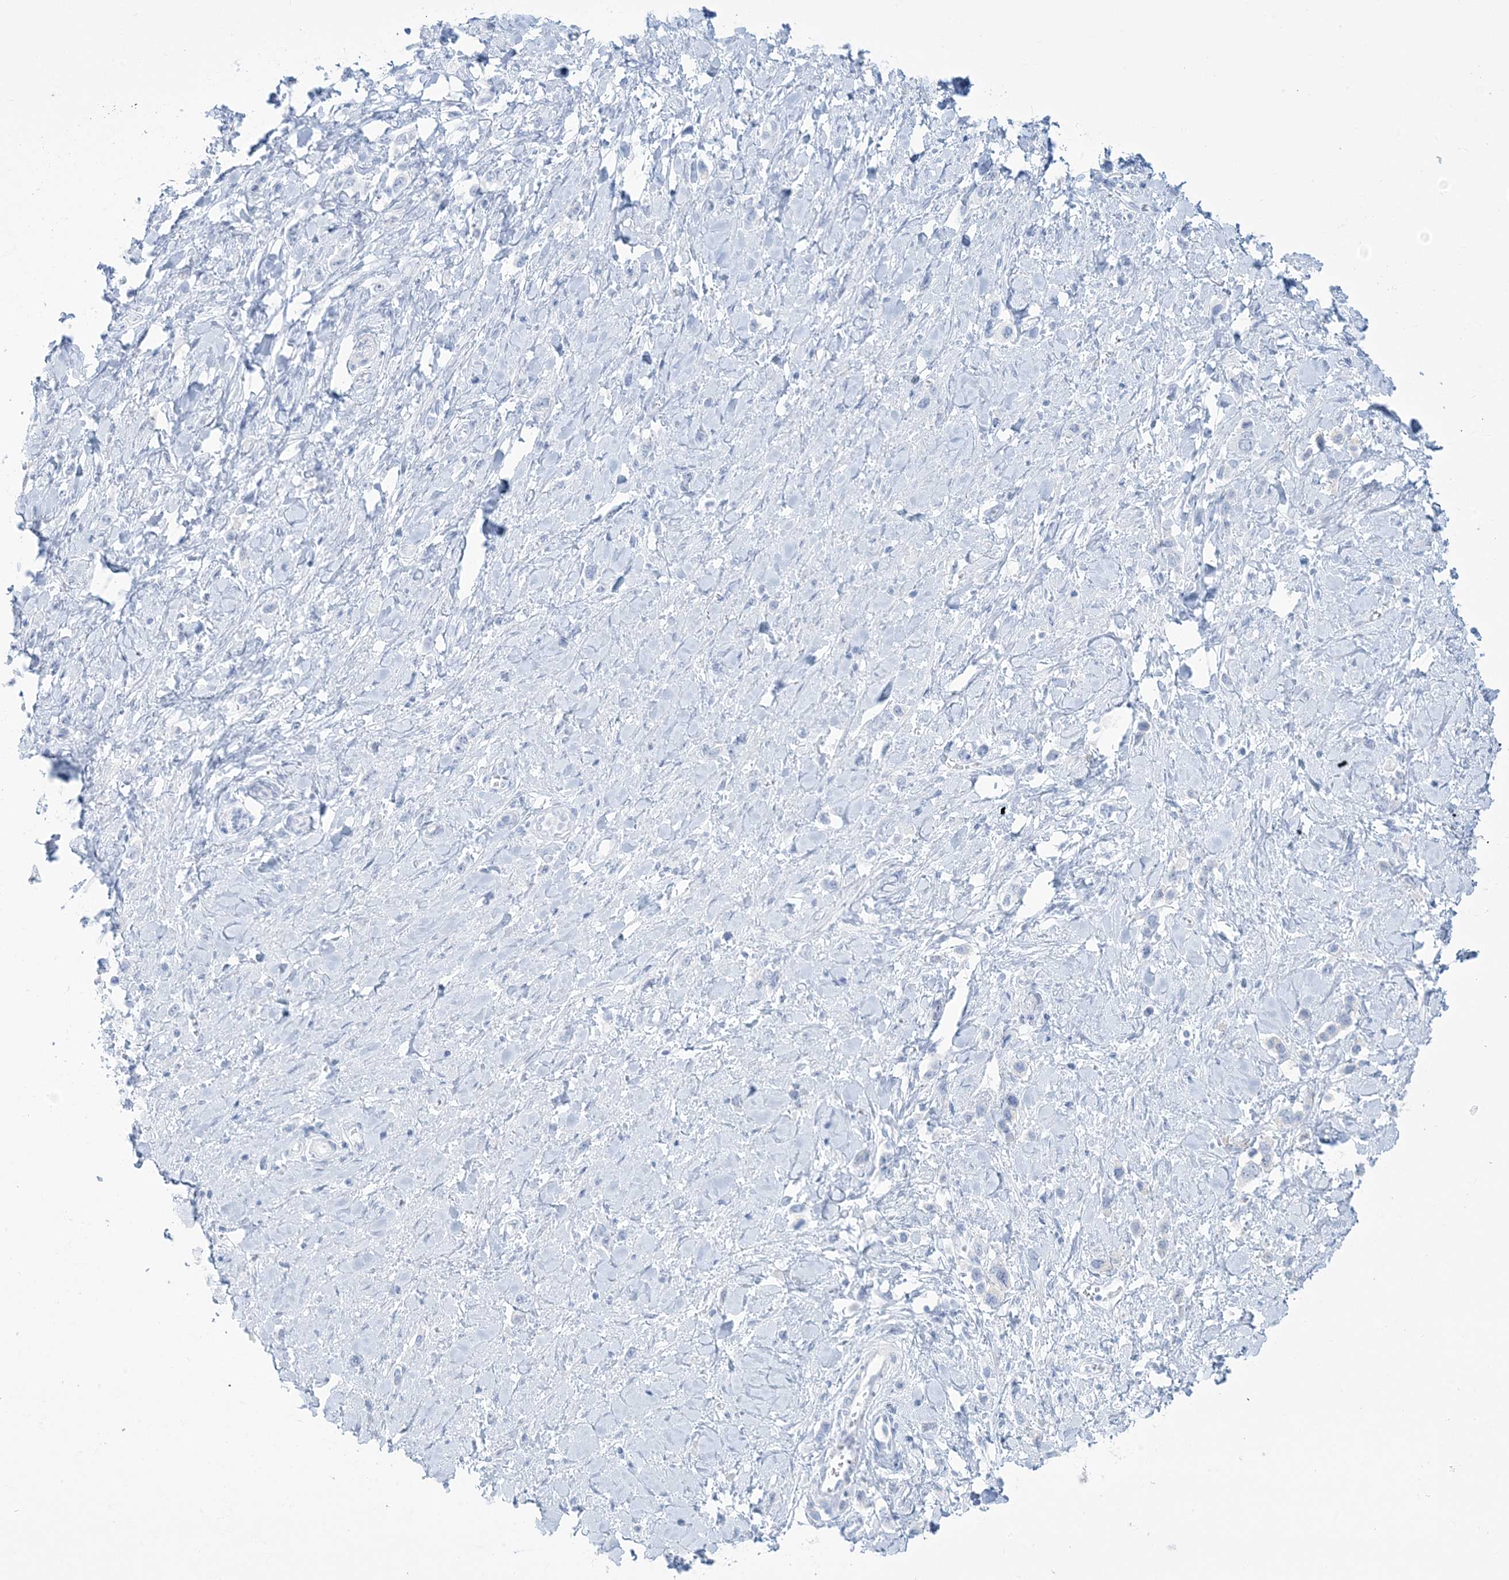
{"staining": {"intensity": "negative", "quantity": "none", "location": "none"}, "tissue": "stomach cancer", "cell_type": "Tumor cells", "image_type": "cancer", "snomed": [{"axis": "morphology", "description": "Normal tissue, NOS"}, {"axis": "morphology", "description": "Adenocarcinoma, NOS"}, {"axis": "topography", "description": "Stomach, upper"}, {"axis": "topography", "description": "Stomach"}], "caption": "The photomicrograph displays no staining of tumor cells in adenocarcinoma (stomach). The staining is performed using DAB brown chromogen with nuclei counter-stained in using hematoxylin.", "gene": "AGXT", "patient": {"sex": "female", "age": 65}}